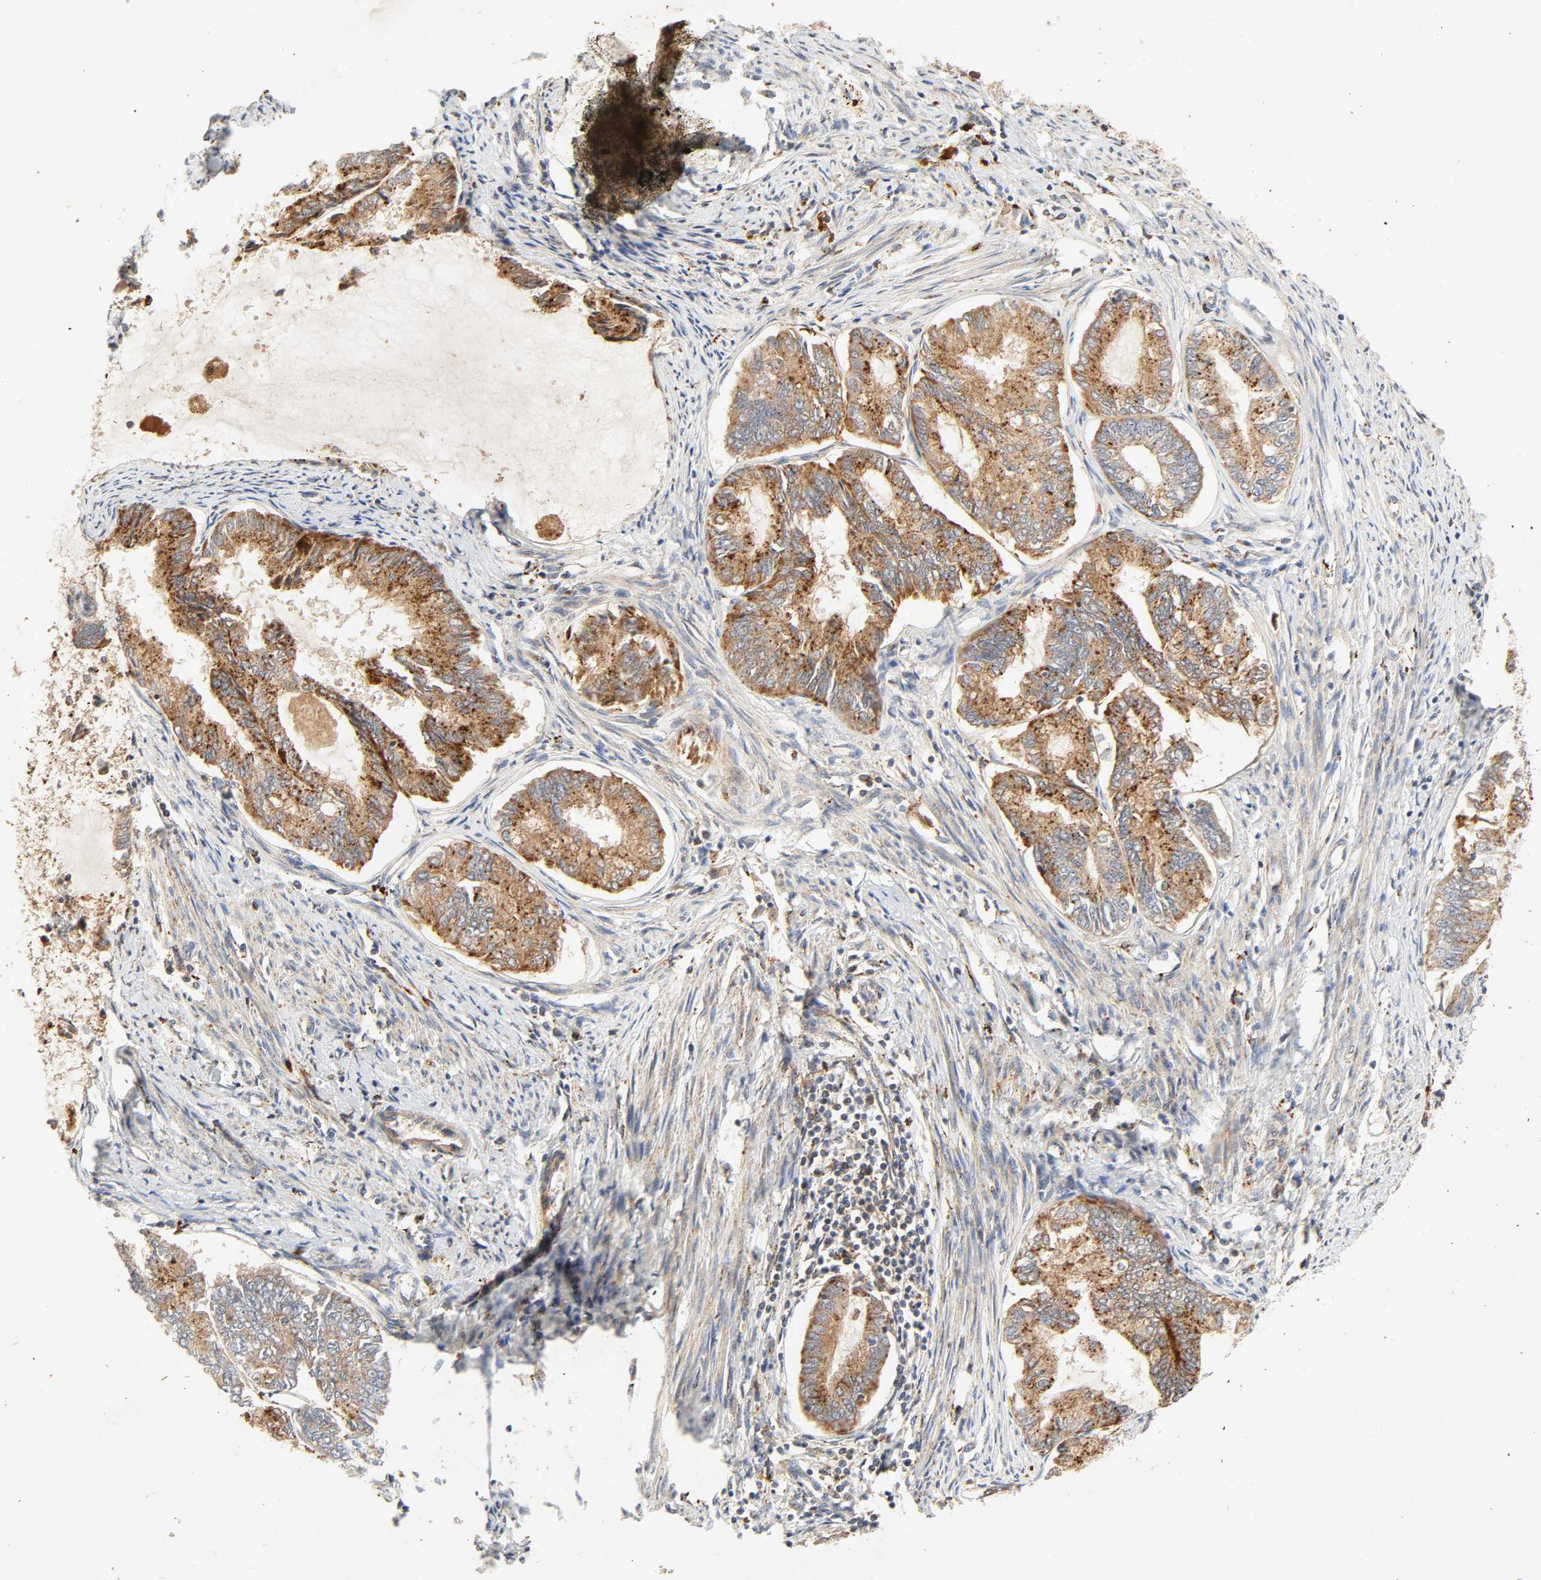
{"staining": {"intensity": "strong", "quantity": ">75%", "location": "cytoplasmic/membranous"}, "tissue": "endometrial cancer", "cell_type": "Tumor cells", "image_type": "cancer", "snomed": [{"axis": "morphology", "description": "Adenocarcinoma, NOS"}, {"axis": "topography", "description": "Endometrium"}], "caption": "This is an image of immunohistochemistry staining of endometrial cancer, which shows strong staining in the cytoplasmic/membranous of tumor cells.", "gene": "MAPK6", "patient": {"sex": "female", "age": 86}}